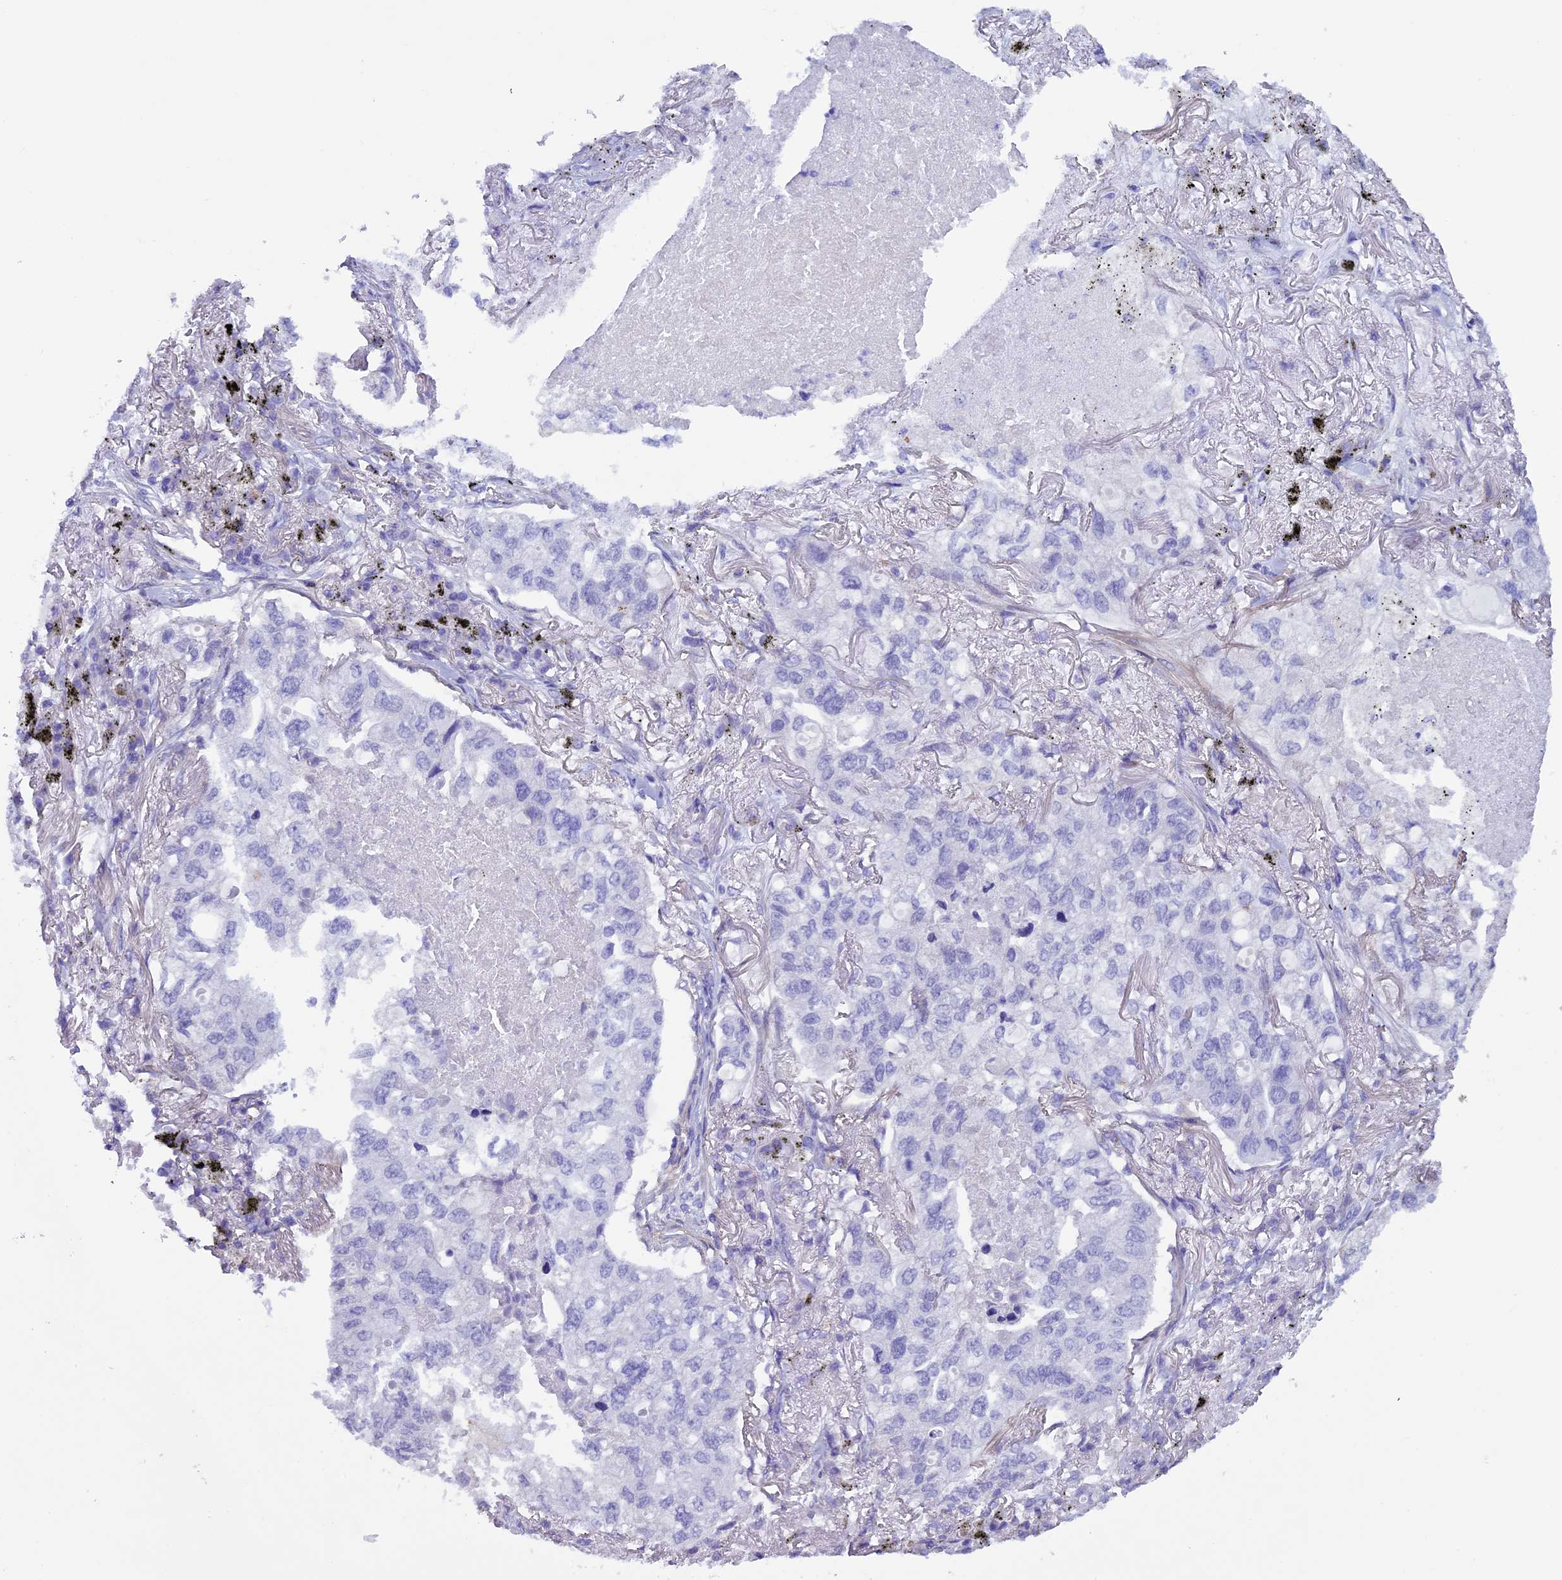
{"staining": {"intensity": "negative", "quantity": "none", "location": "none"}, "tissue": "lung cancer", "cell_type": "Tumor cells", "image_type": "cancer", "snomed": [{"axis": "morphology", "description": "Adenocarcinoma, NOS"}, {"axis": "topography", "description": "Lung"}], "caption": "An image of lung cancer (adenocarcinoma) stained for a protein shows no brown staining in tumor cells.", "gene": "IGSF6", "patient": {"sex": "male", "age": 65}}